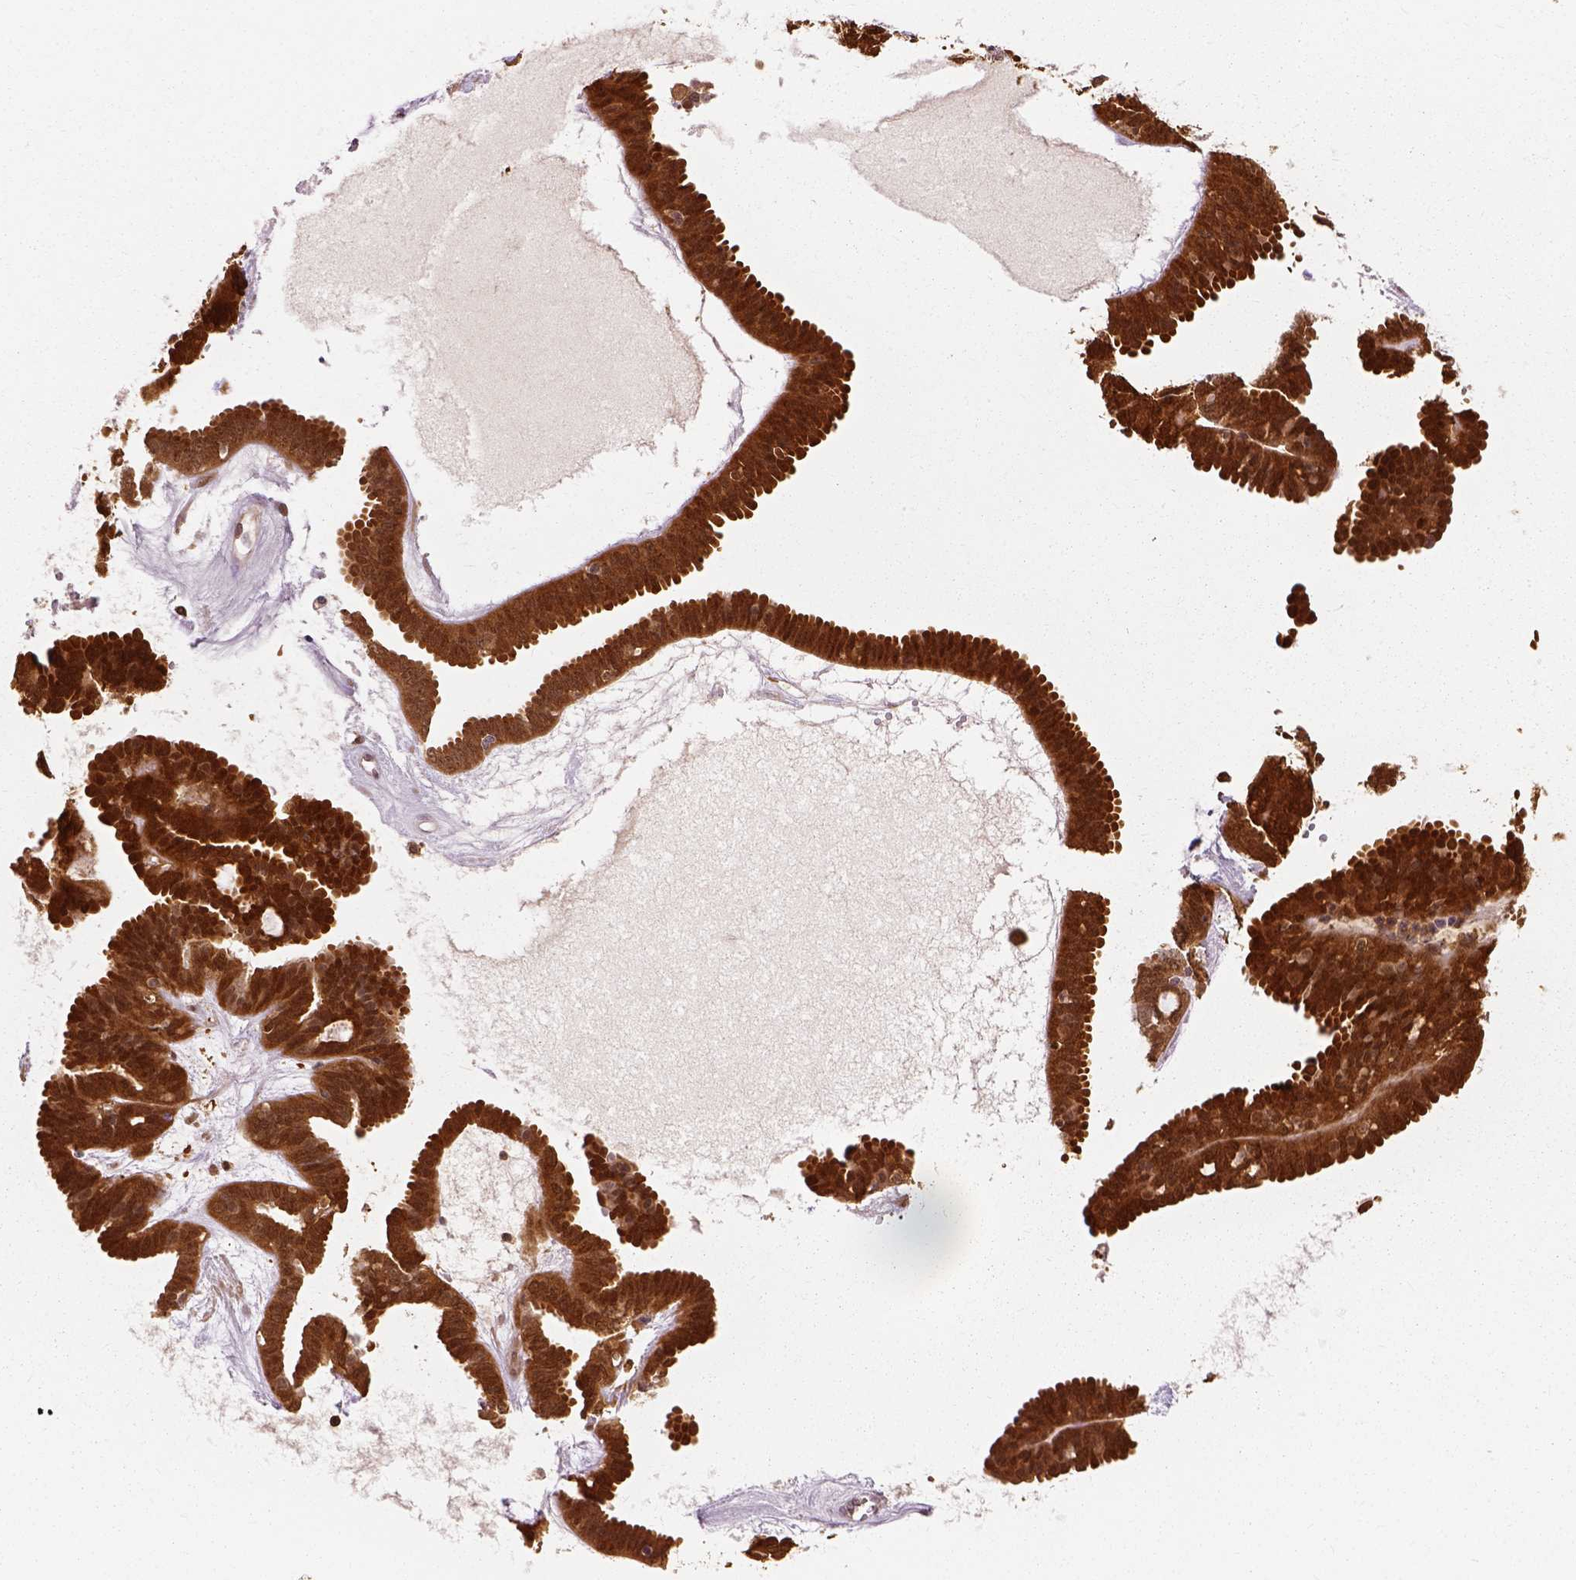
{"staining": {"intensity": "strong", "quantity": ">75%", "location": "cytoplasmic/membranous"}, "tissue": "ovarian cancer", "cell_type": "Tumor cells", "image_type": "cancer", "snomed": [{"axis": "morphology", "description": "Cystadenocarcinoma, serous, NOS"}, {"axis": "topography", "description": "Ovary"}], "caption": "There is high levels of strong cytoplasmic/membranous staining in tumor cells of ovarian cancer, as demonstrated by immunohistochemical staining (brown color).", "gene": "GPI", "patient": {"sex": "female", "age": 71}}